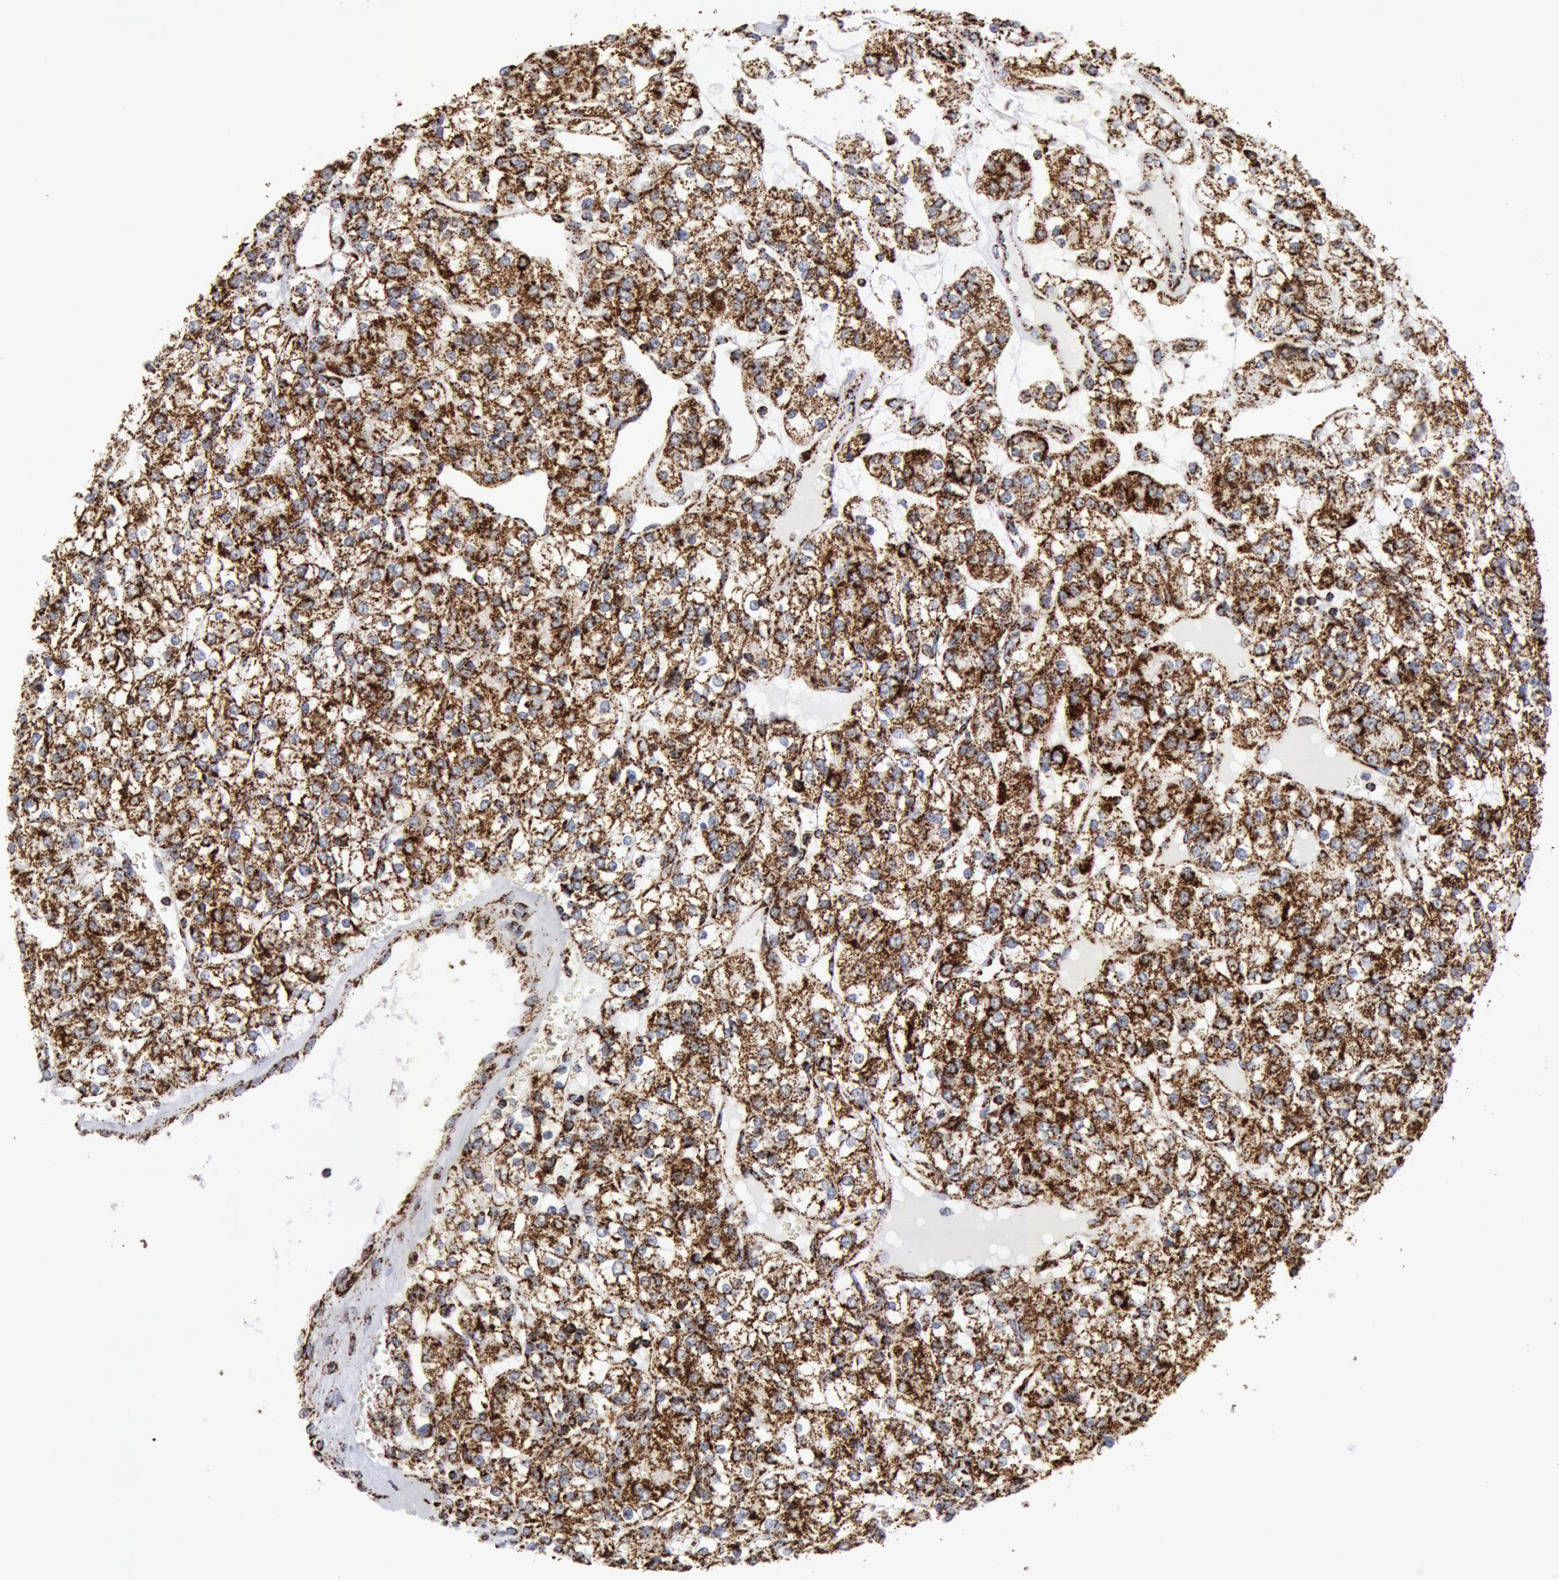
{"staining": {"intensity": "strong", "quantity": ">75%", "location": "cytoplasmic/membranous"}, "tissue": "renal cancer", "cell_type": "Tumor cells", "image_type": "cancer", "snomed": [{"axis": "morphology", "description": "Adenocarcinoma, NOS"}, {"axis": "topography", "description": "Kidney"}], "caption": "Protein staining of renal cancer tissue shows strong cytoplasmic/membranous staining in about >75% of tumor cells.", "gene": "ATP5F1B", "patient": {"sex": "female", "age": 62}}